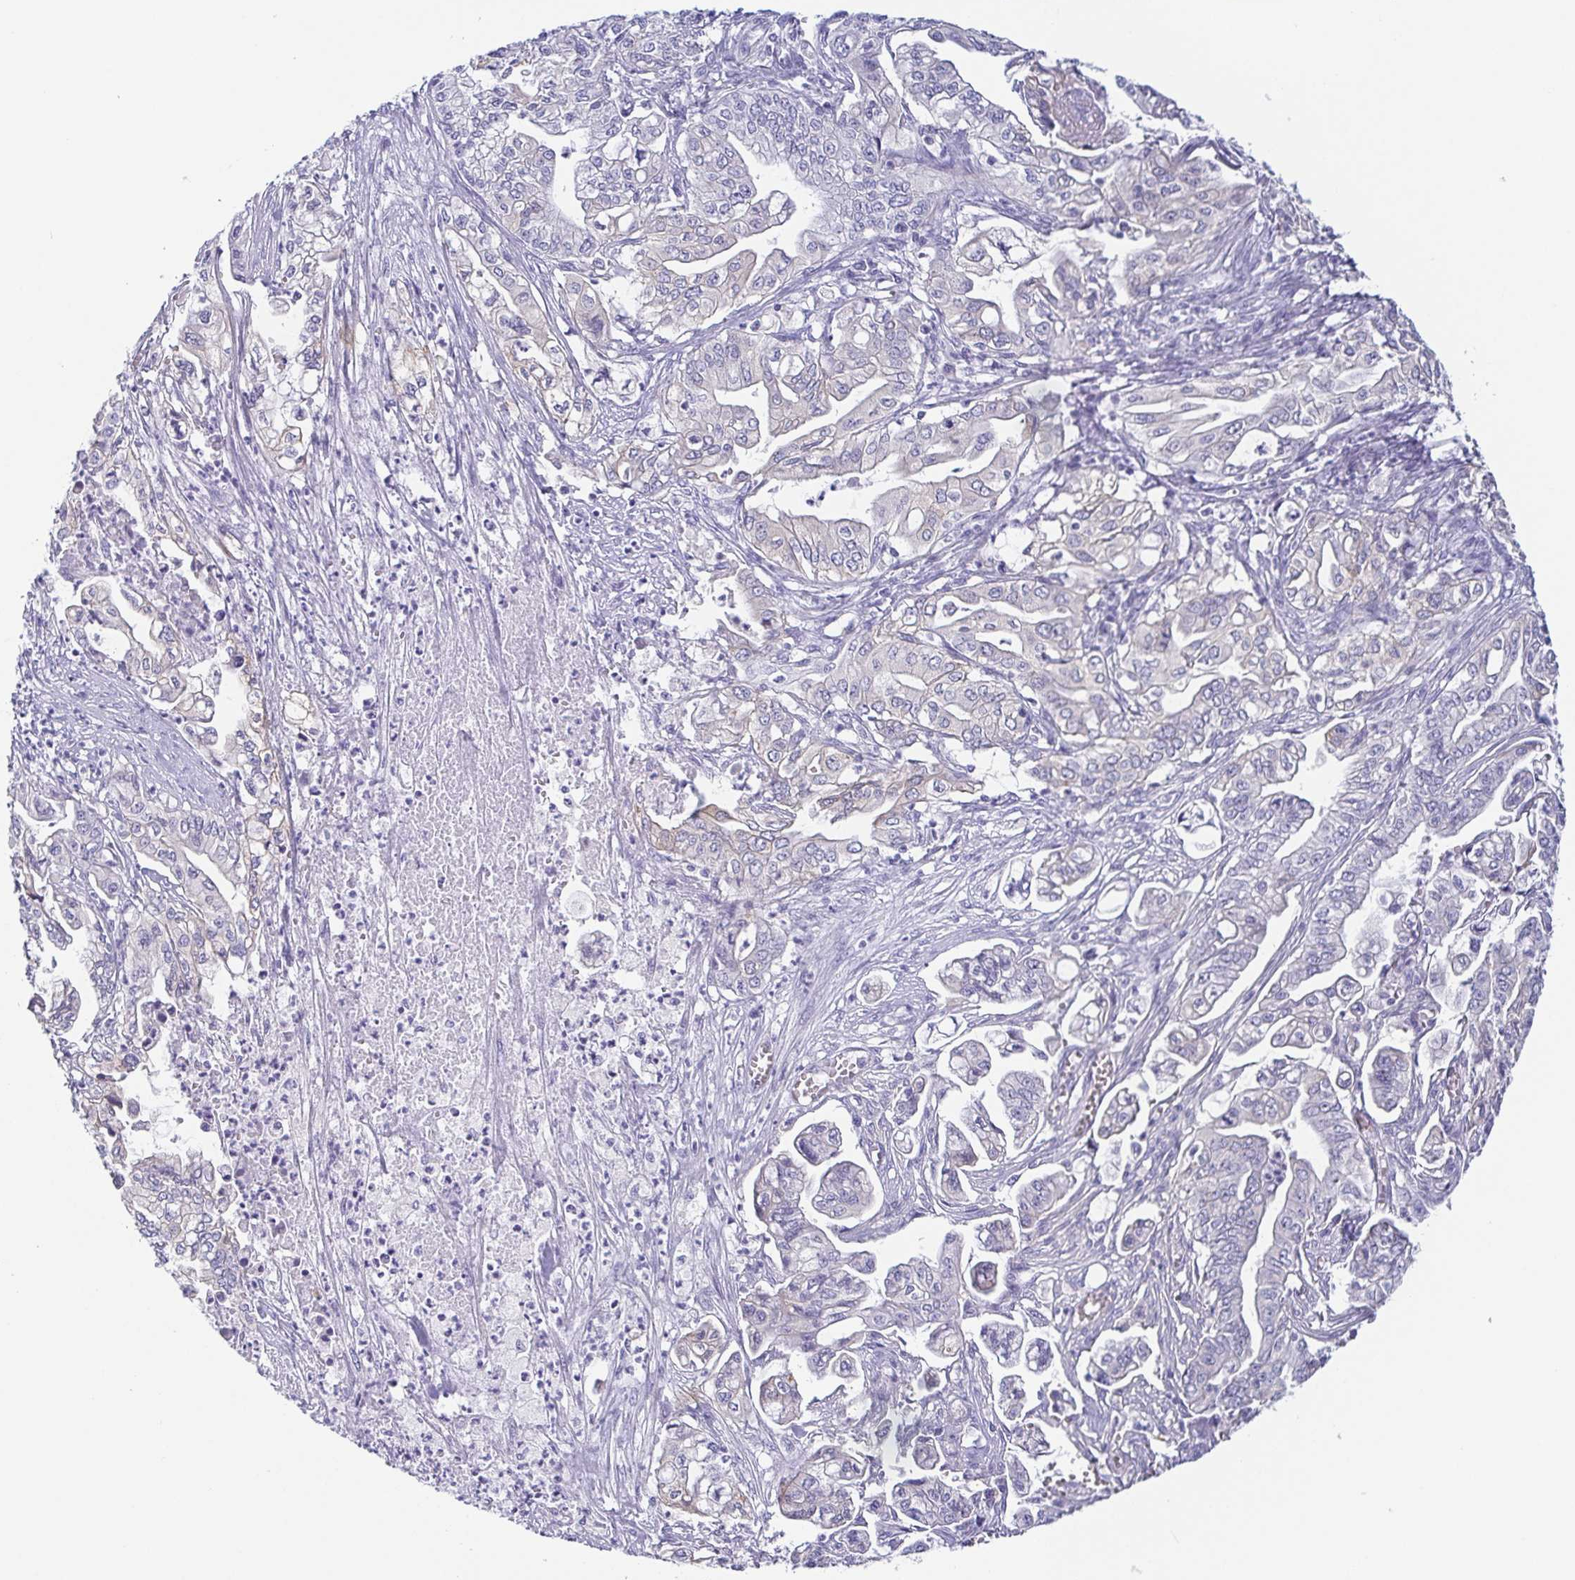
{"staining": {"intensity": "negative", "quantity": "none", "location": "none"}, "tissue": "pancreatic cancer", "cell_type": "Tumor cells", "image_type": "cancer", "snomed": [{"axis": "morphology", "description": "Adenocarcinoma, NOS"}, {"axis": "topography", "description": "Pancreas"}], "caption": "Adenocarcinoma (pancreatic) was stained to show a protein in brown. There is no significant expression in tumor cells.", "gene": "COL17A1", "patient": {"sex": "male", "age": 68}}